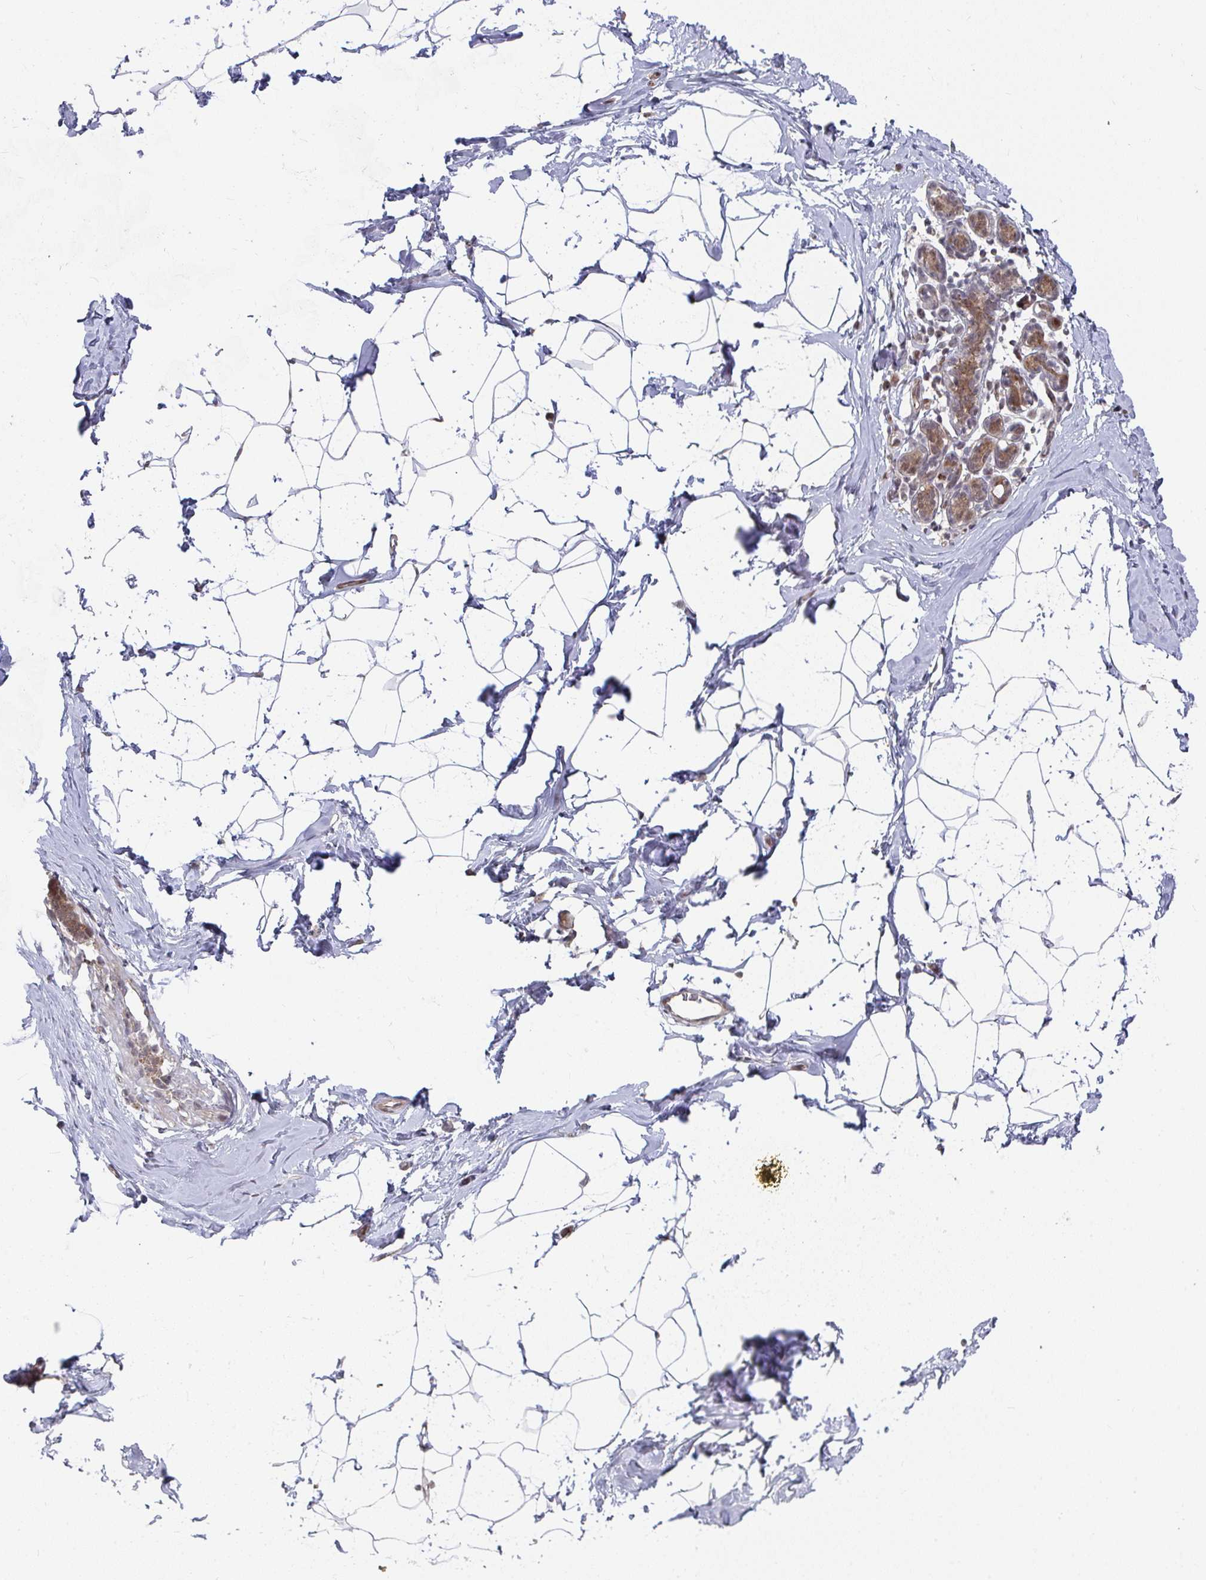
{"staining": {"intensity": "negative", "quantity": "none", "location": "none"}, "tissue": "breast", "cell_type": "Adipocytes", "image_type": "normal", "snomed": [{"axis": "morphology", "description": "Normal tissue, NOS"}, {"axis": "topography", "description": "Breast"}], "caption": "A micrograph of breast stained for a protein exhibits no brown staining in adipocytes. Brightfield microscopy of immunohistochemistry (IHC) stained with DAB (3,3'-diaminobenzidine) (brown) and hematoxylin (blue), captured at high magnification.", "gene": "RBBP5", "patient": {"sex": "female", "age": 32}}